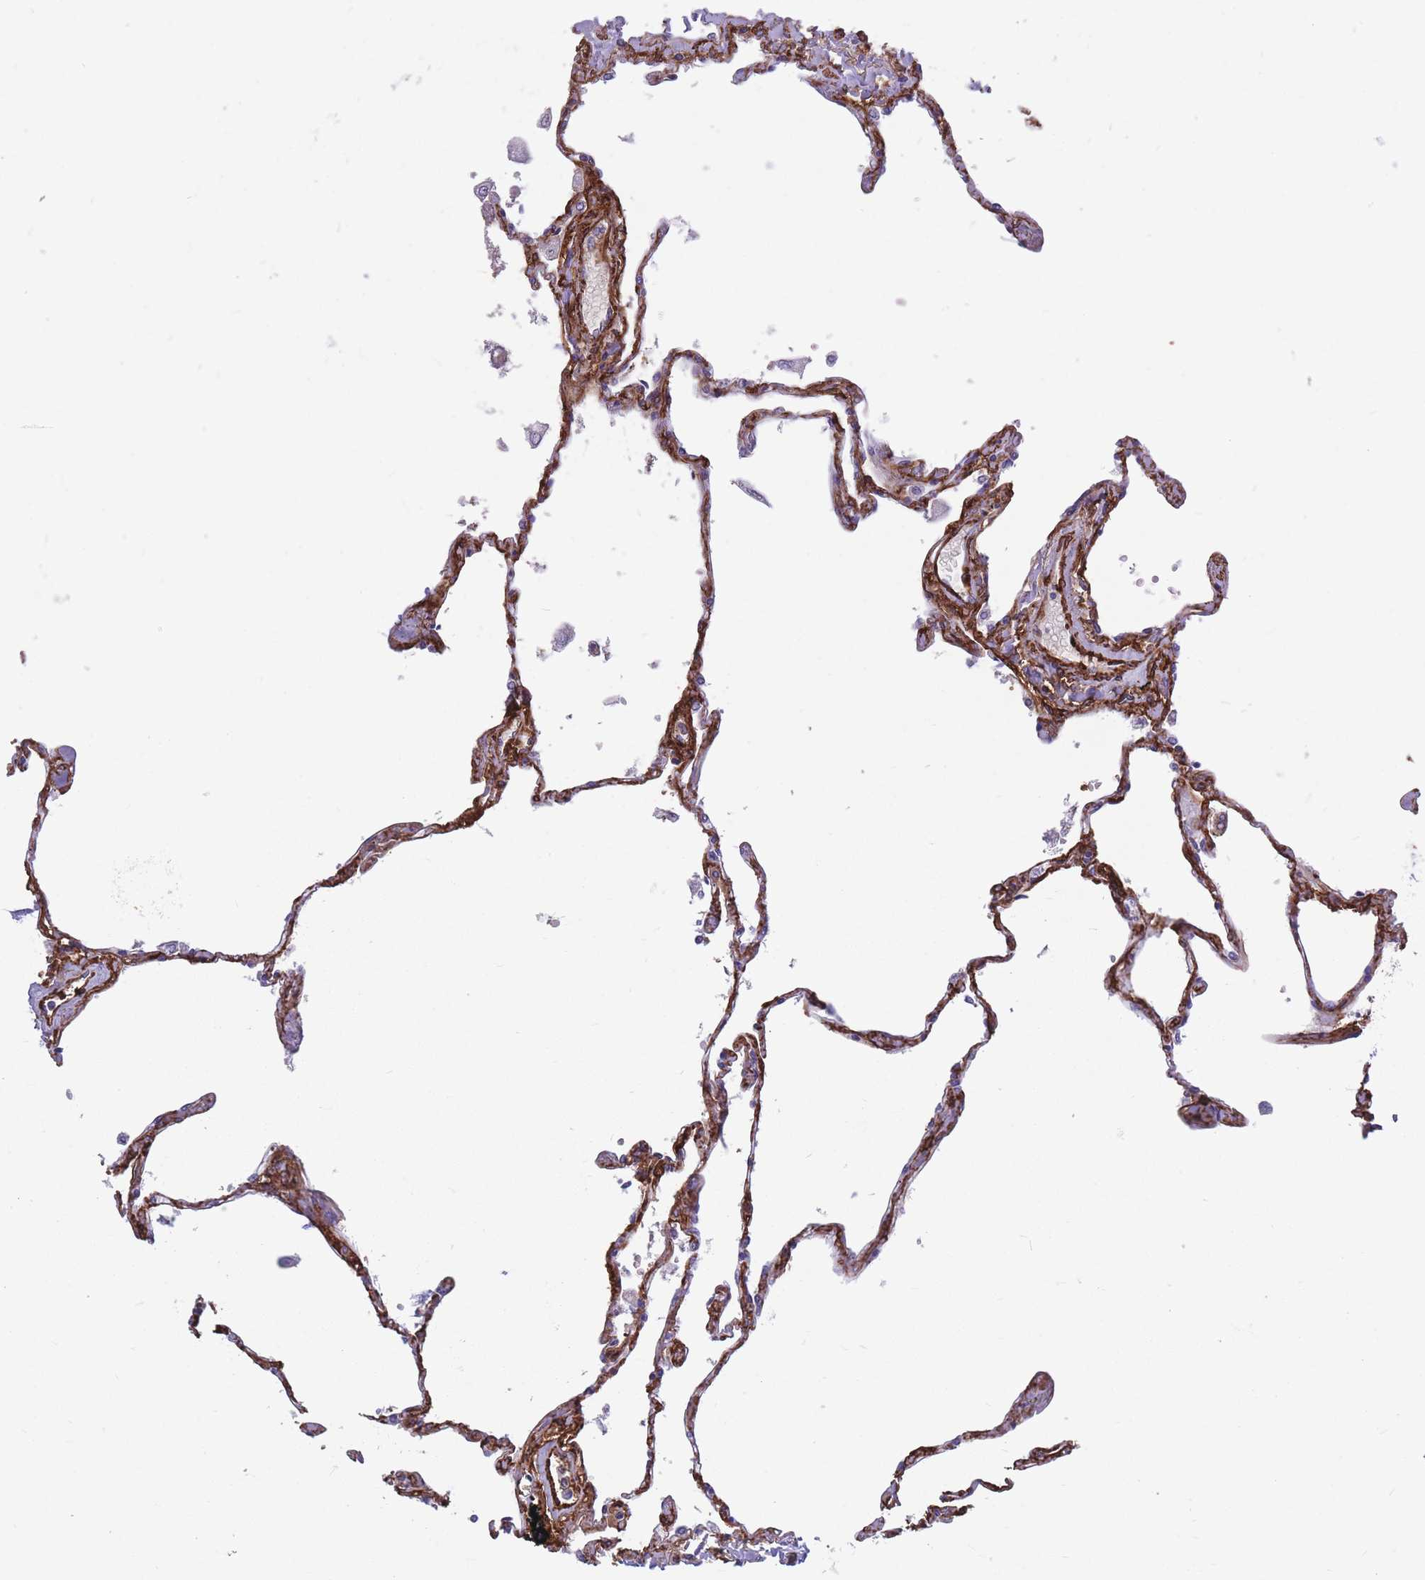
{"staining": {"intensity": "negative", "quantity": "none", "location": "none"}, "tissue": "lung", "cell_type": "Alveolar cells", "image_type": "normal", "snomed": [{"axis": "morphology", "description": "Normal tissue, NOS"}, {"axis": "topography", "description": "Lung"}], "caption": "The IHC micrograph has no significant positivity in alveolar cells of lung. (DAB immunohistochemistry visualized using brightfield microscopy, high magnification).", "gene": "DPYD", "patient": {"sex": "female", "age": 67}}